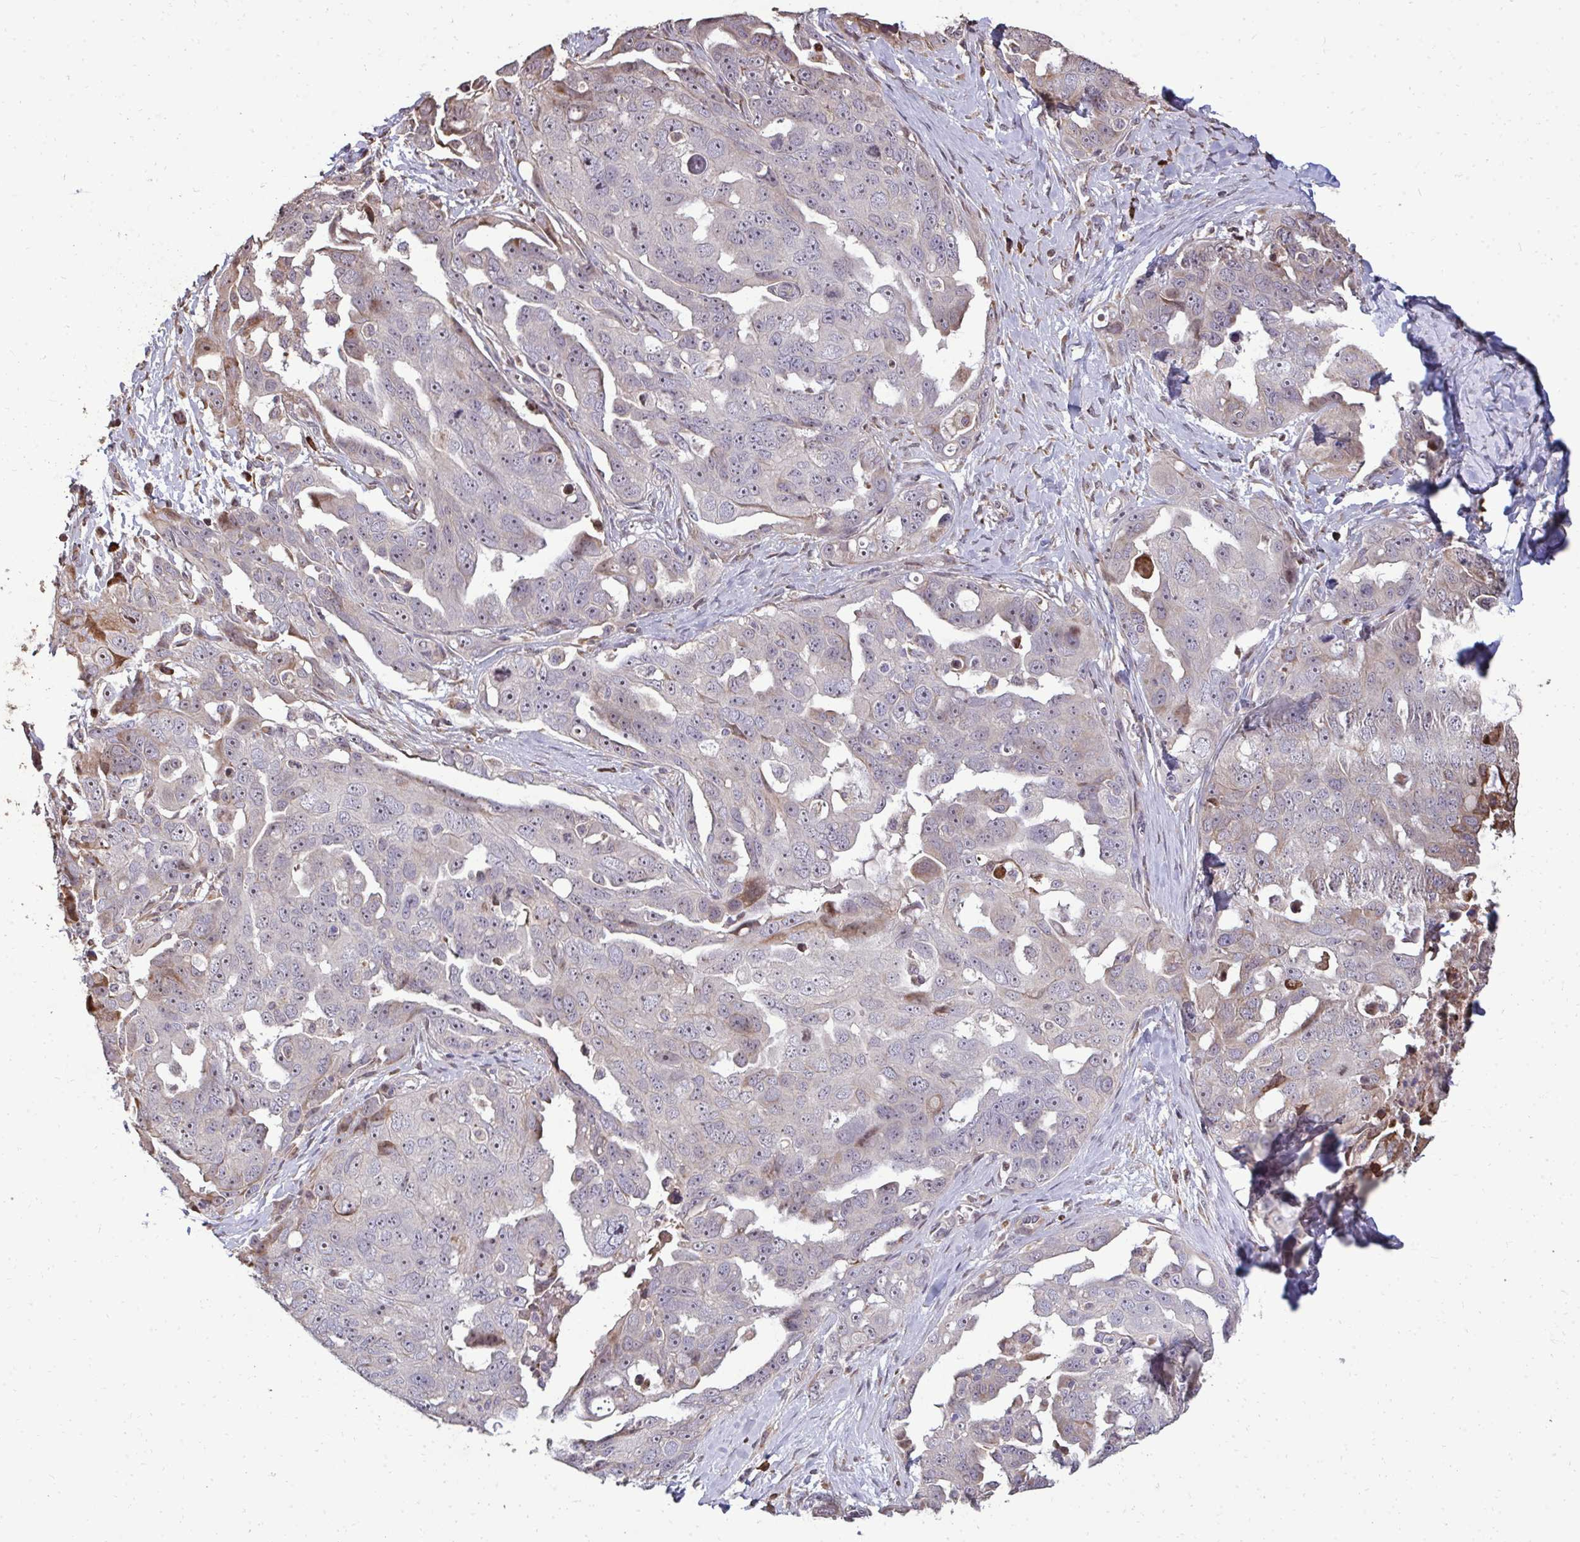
{"staining": {"intensity": "moderate", "quantity": "<25%", "location": "cytoplasmic/membranous"}, "tissue": "ovarian cancer", "cell_type": "Tumor cells", "image_type": "cancer", "snomed": [{"axis": "morphology", "description": "Carcinoma, endometroid"}, {"axis": "topography", "description": "Ovary"}], "caption": "About <25% of tumor cells in human ovarian cancer display moderate cytoplasmic/membranous protein expression as visualized by brown immunohistochemical staining.", "gene": "FIBCD1", "patient": {"sex": "female", "age": 70}}